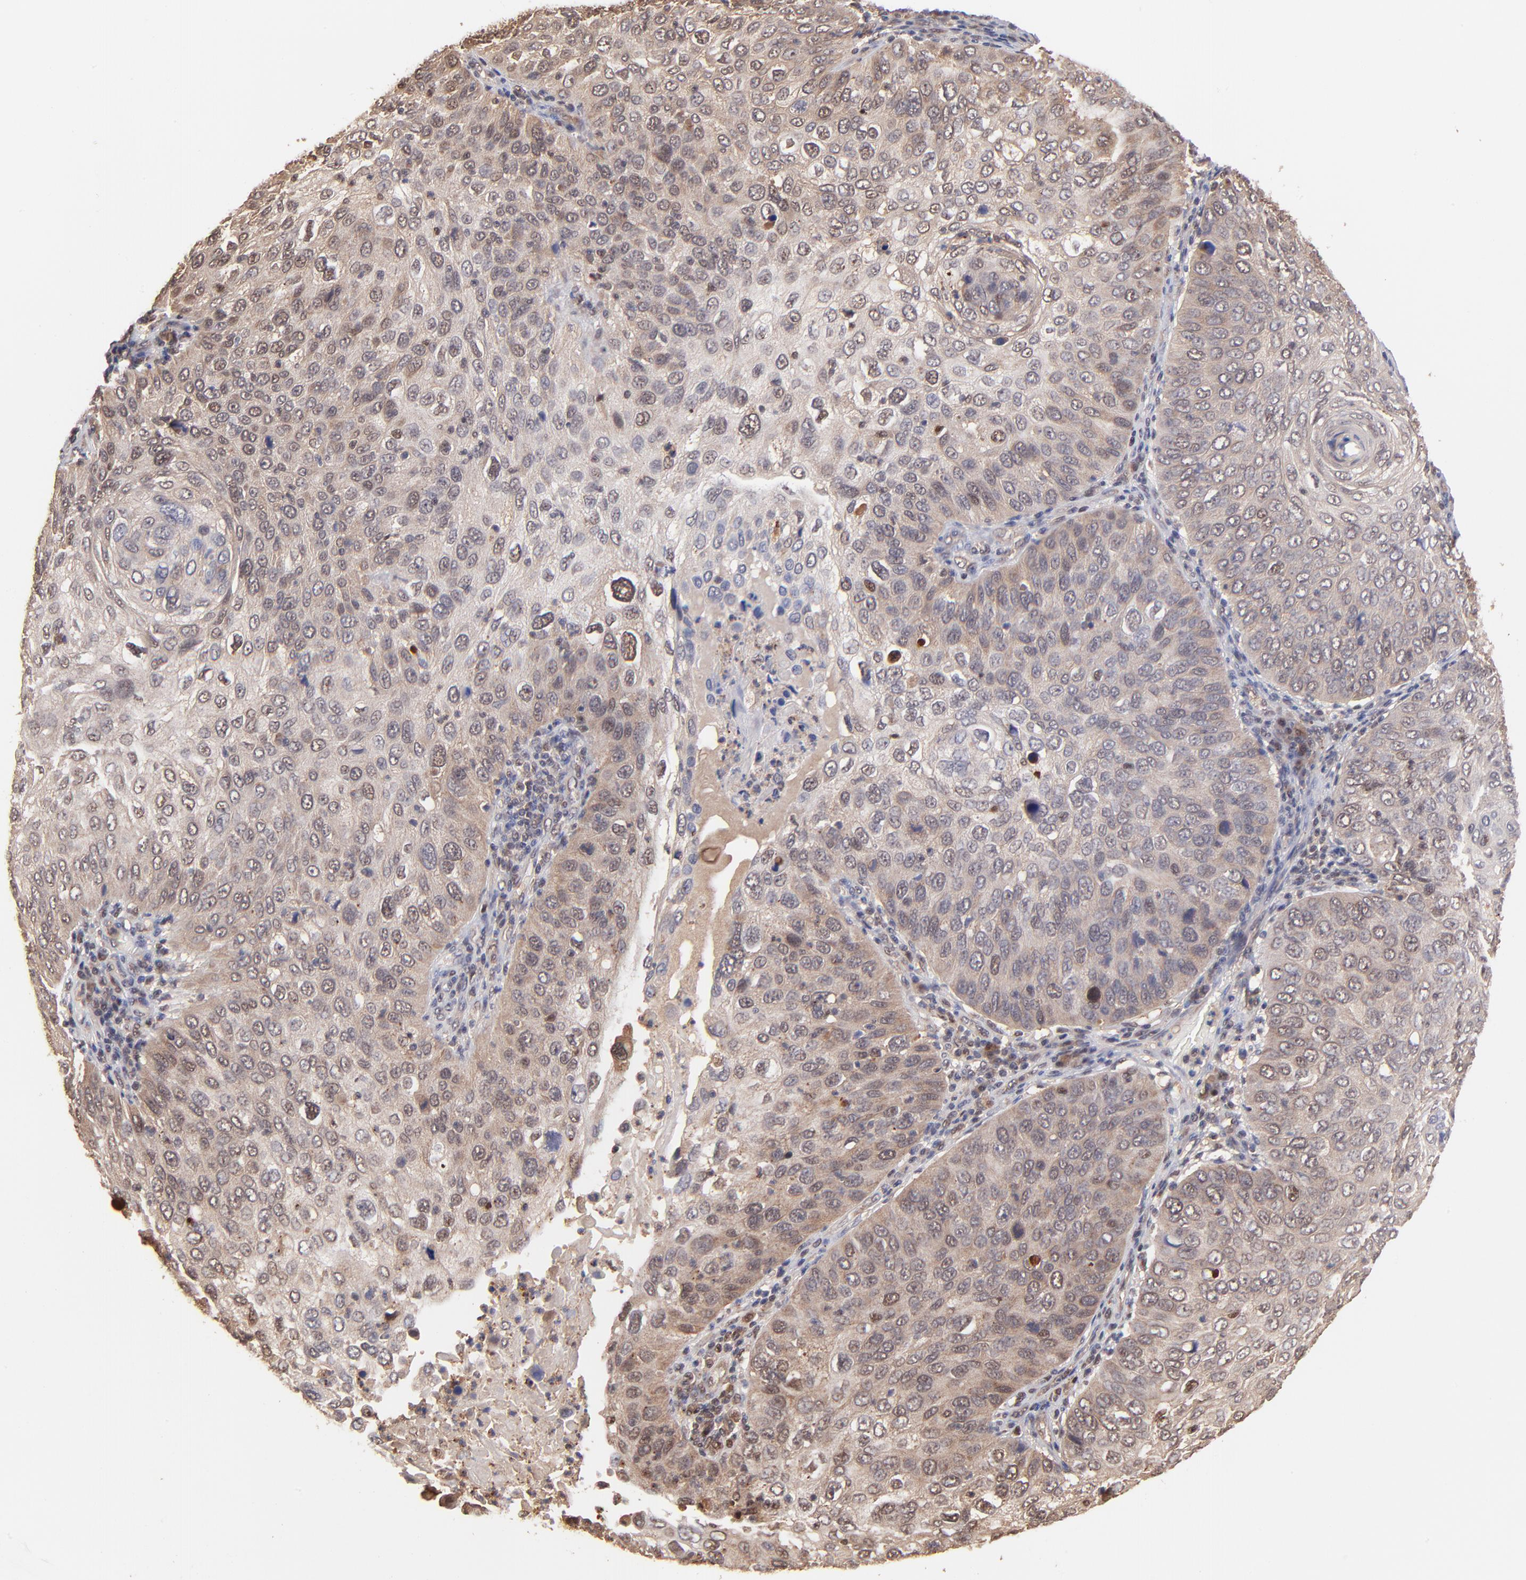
{"staining": {"intensity": "moderate", "quantity": ">75%", "location": "cytoplasmic/membranous,nuclear"}, "tissue": "skin cancer", "cell_type": "Tumor cells", "image_type": "cancer", "snomed": [{"axis": "morphology", "description": "Squamous cell carcinoma, NOS"}, {"axis": "topography", "description": "Skin"}], "caption": "Immunohistochemical staining of human skin cancer displays medium levels of moderate cytoplasmic/membranous and nuclear protein staining in approximately >75% of tumor cells.", "gene": "PSMA6", "patient": {"sex": "male", "age": 87}}